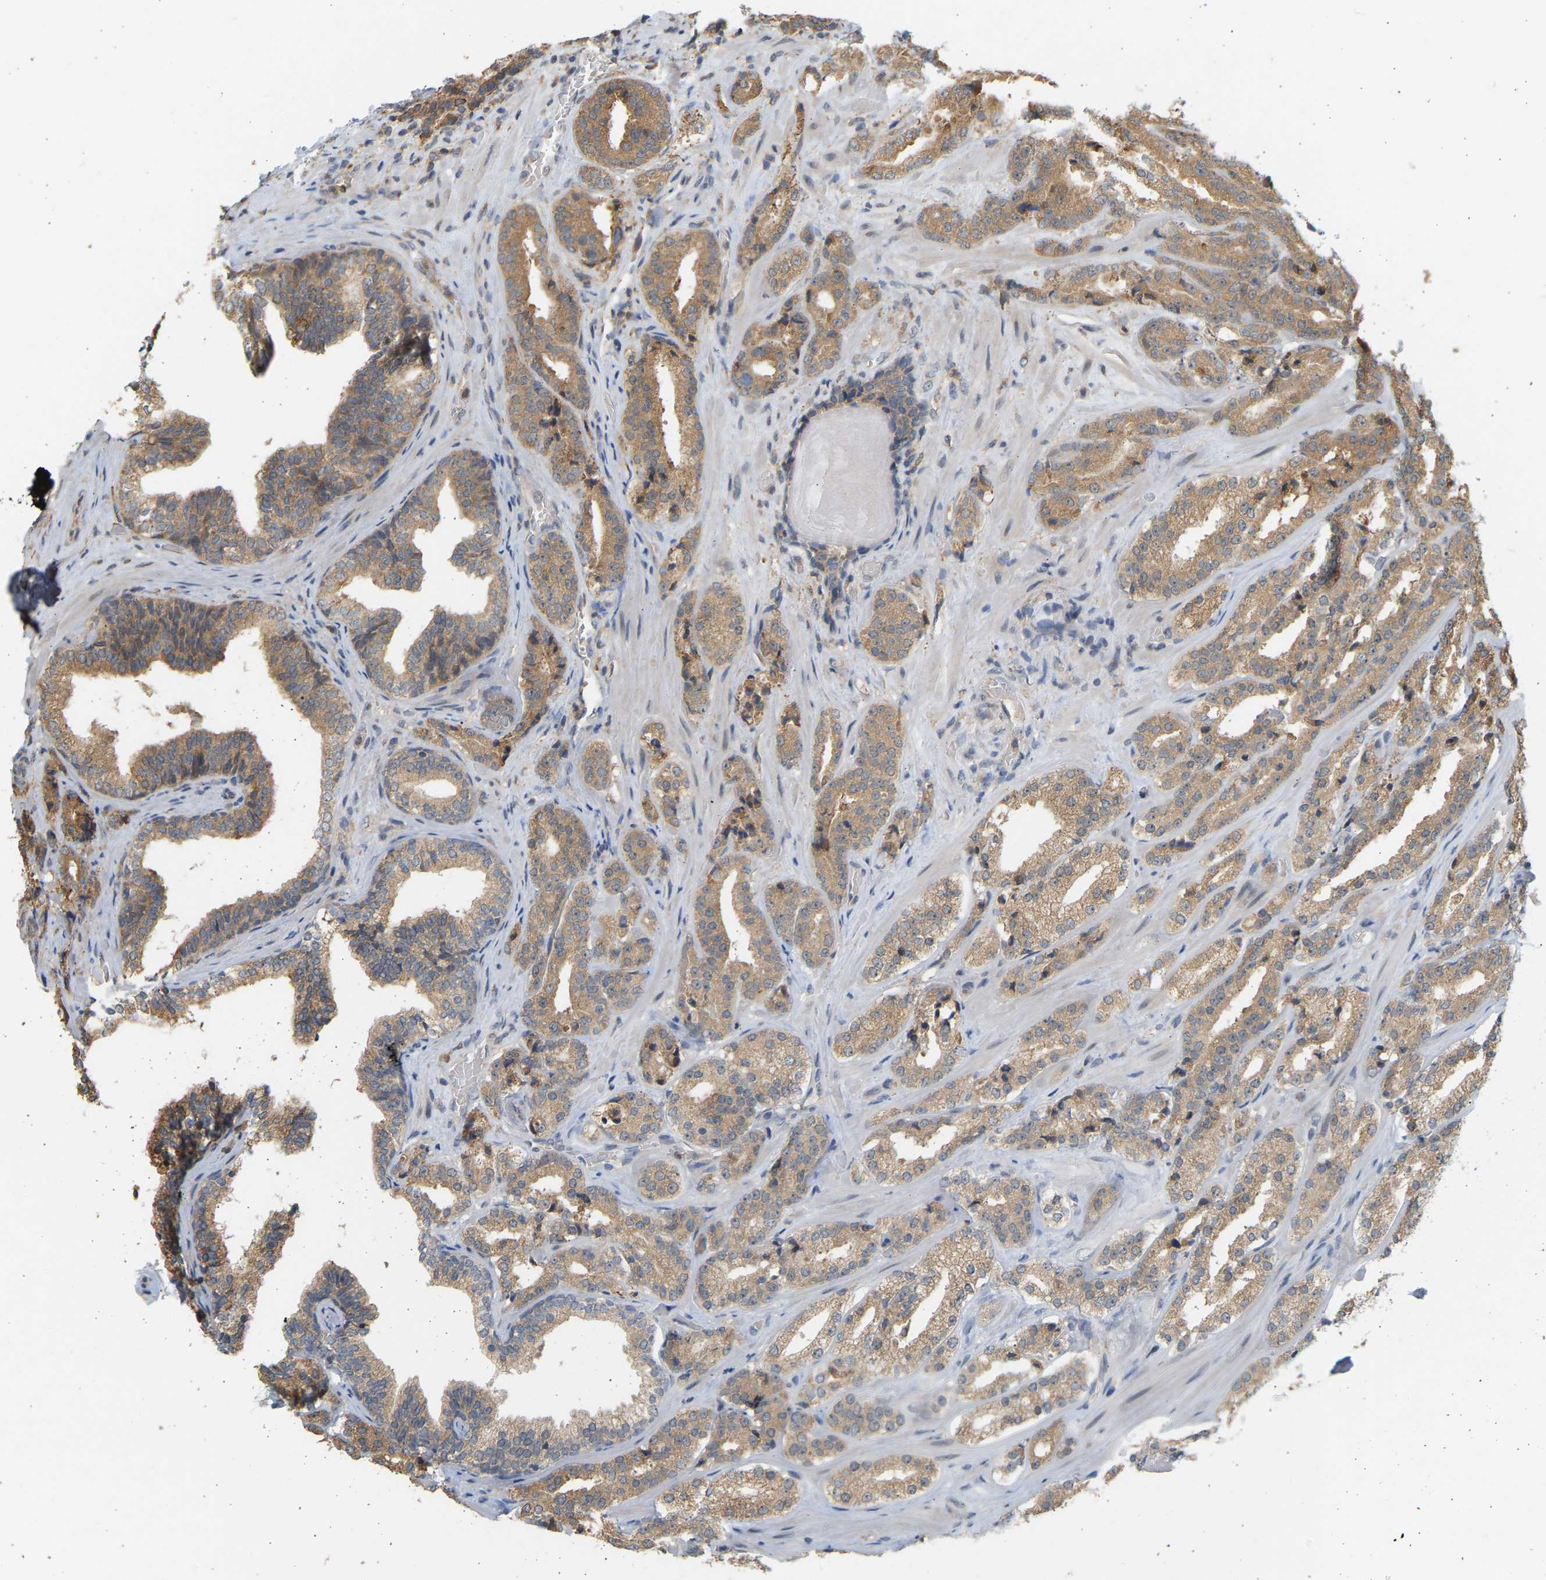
{"staining": {"intensity": "moderate", "quantity": ">75%", "location": "cytoplasmic/membranous"}, "tissue": "prostate cancer", "cell_type": "Tumor cells", "image_type": "cancer", "snomed": [{"axis": "morphology", "description": "Adenocarcinoma, High grade"}, {"axis": "topography", "description": "Prostate"}], "caption": "Brown immunohistochemical staining in human adenocarcinoma (high-grade) (prostate) displays moderate cytoplasmic/membranous staining in approximately >75% of tumor cells. (brown staining indicates protein expression, while blue staining denotes nuclei).", "gene": "B4GALT6", "patient": {"sex": "male", "age": 60}}